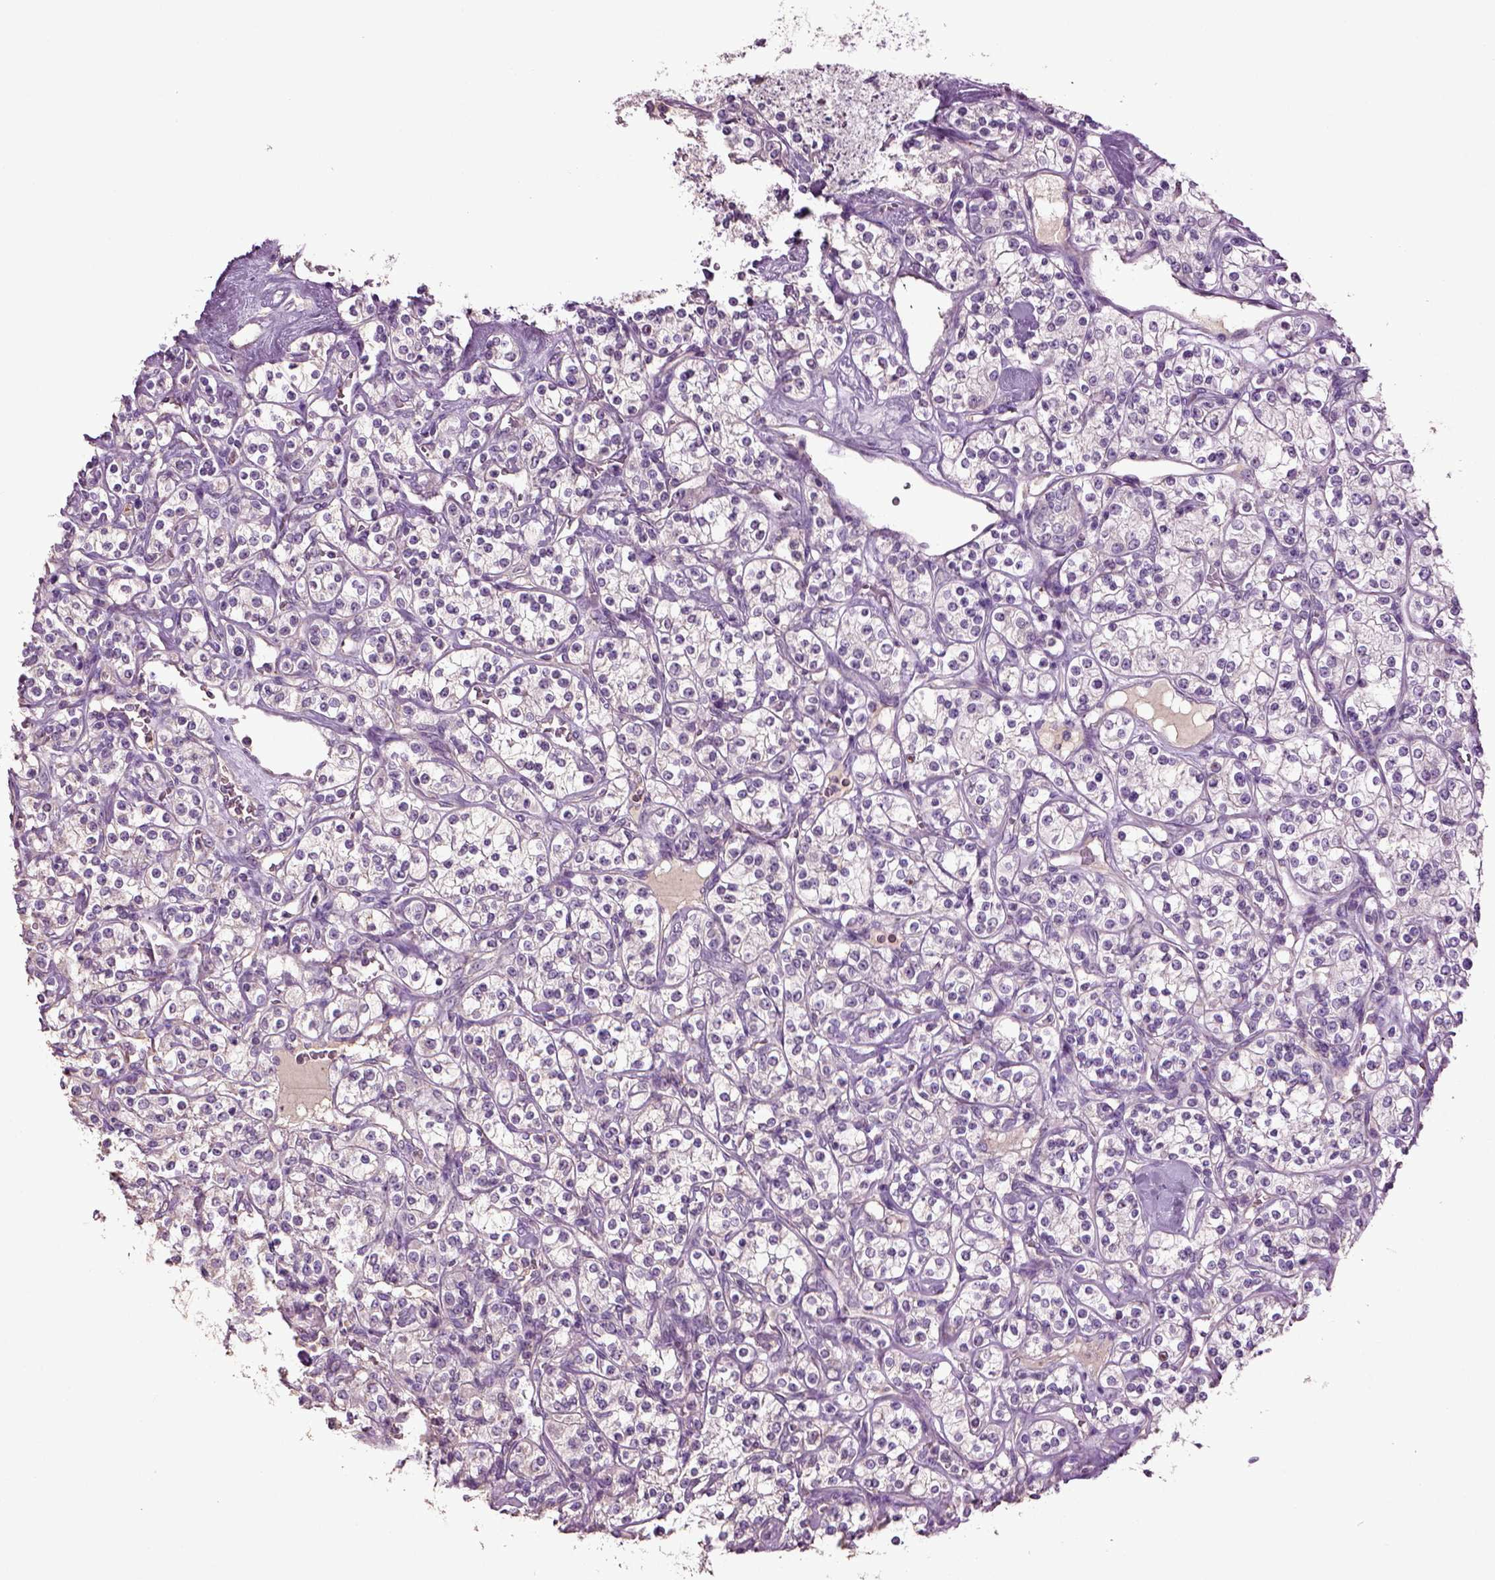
{"staining": {"intensity": "negative", "quantity": "none", "location": "none"}, "tissue": "renal cancer", "cell_type": "Tumor cells", "image_type": "cancer", "snomed": [{"axis": "morphology", "description": "Adenocarcinoma, NOS"}, {"axis": "topography", "description": "Kidney"}], "caption": "This is an immunohistochemistry (IHC) photomicrograph of renal adenocarcinoma. There is no positivity in tumor cells.", "gene": "DEFB118", "patient": {"sex": "male", "age": 77}}